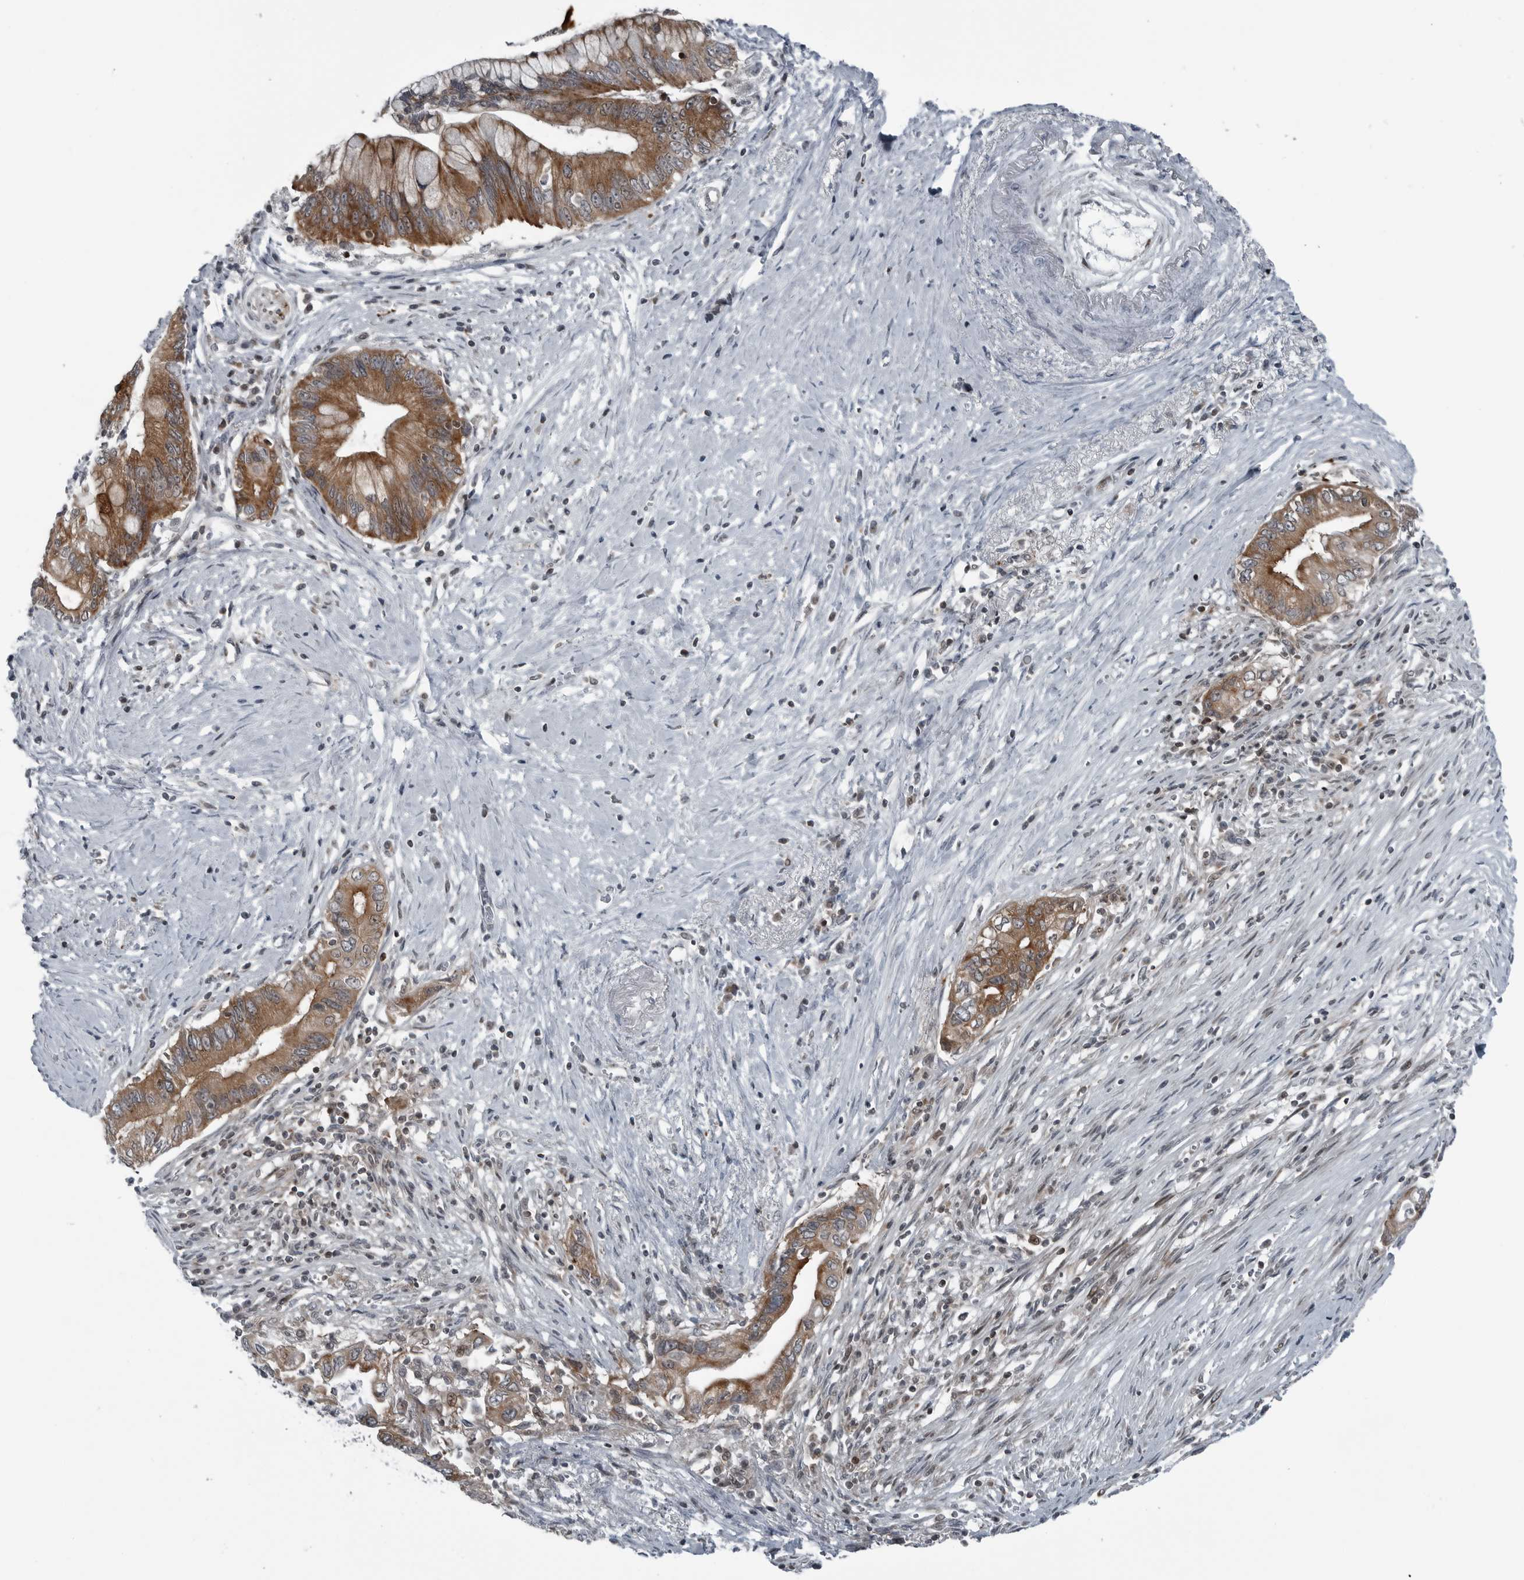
{"staining": {"intensity": "moderate", "quantity": ">75%", "location": "cytoplasmic/membranous"}, "tissue": "pancreatic cancer", "cell_type": "Tumor cells", "image_type": "cancer", "snomed": [{"axis": "morphology", "description": "Adenocarcinoma, NOS"}, {"axis": "topography", "description": "Pancreas"}], "caption": "Adenocarcinoma (pancreatic) tissue displays moderate cytoplasmic/membranous staining in approximately >75% of tumor cells, visualized by immunohistochemistry. The staining was performed using DAB, with brown indicating positive protein expression. Nuclei are stained blue with hematoxylin.", "gene": "GAK", "patient": {"sex": "male", "age": 78}}